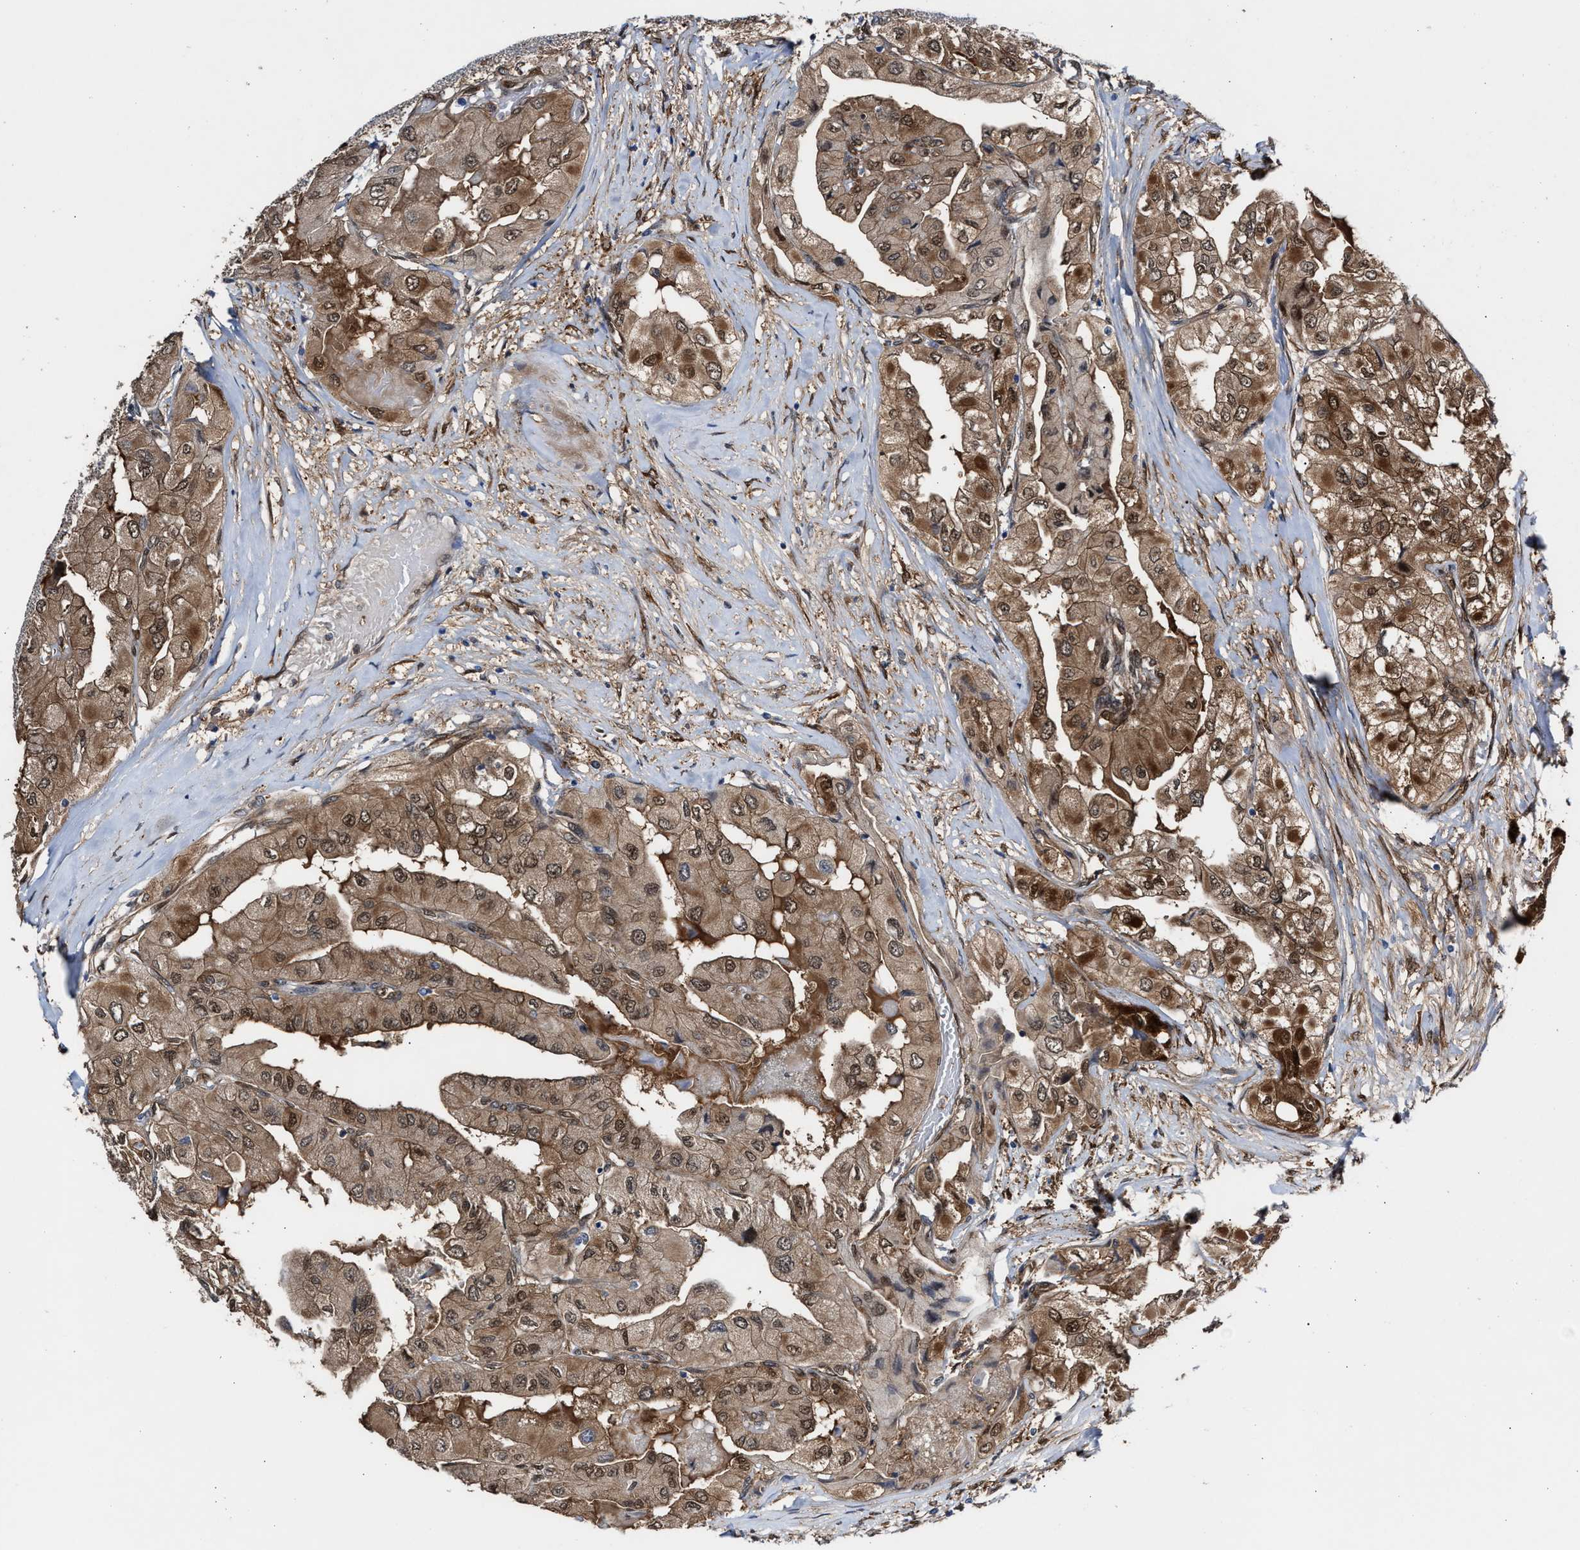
{"staining": {"intensity": "strong", "quantity": ">75%", "location": "cytoplasmic/membranous,nuclear"}, "tissue": "thyroid cancer", "cell_type": "Tumor cells", "image_type": "cancer", "snomed": [{"axis": "morphology", "description": "Papillary adenocarcinoma, NOS"}, {"axis": "topography", "description": "Thyroid gland"}], "caption": "A high amount of strong cytoplasmic/membranous and nuclear positivity is appreciated in approximately >75% of tumor cells in thyroid cancer (papillary adenocarcinoma) tissue.", "gene": "TP53I3", "patient": {"sex": "female", "age": 59}}